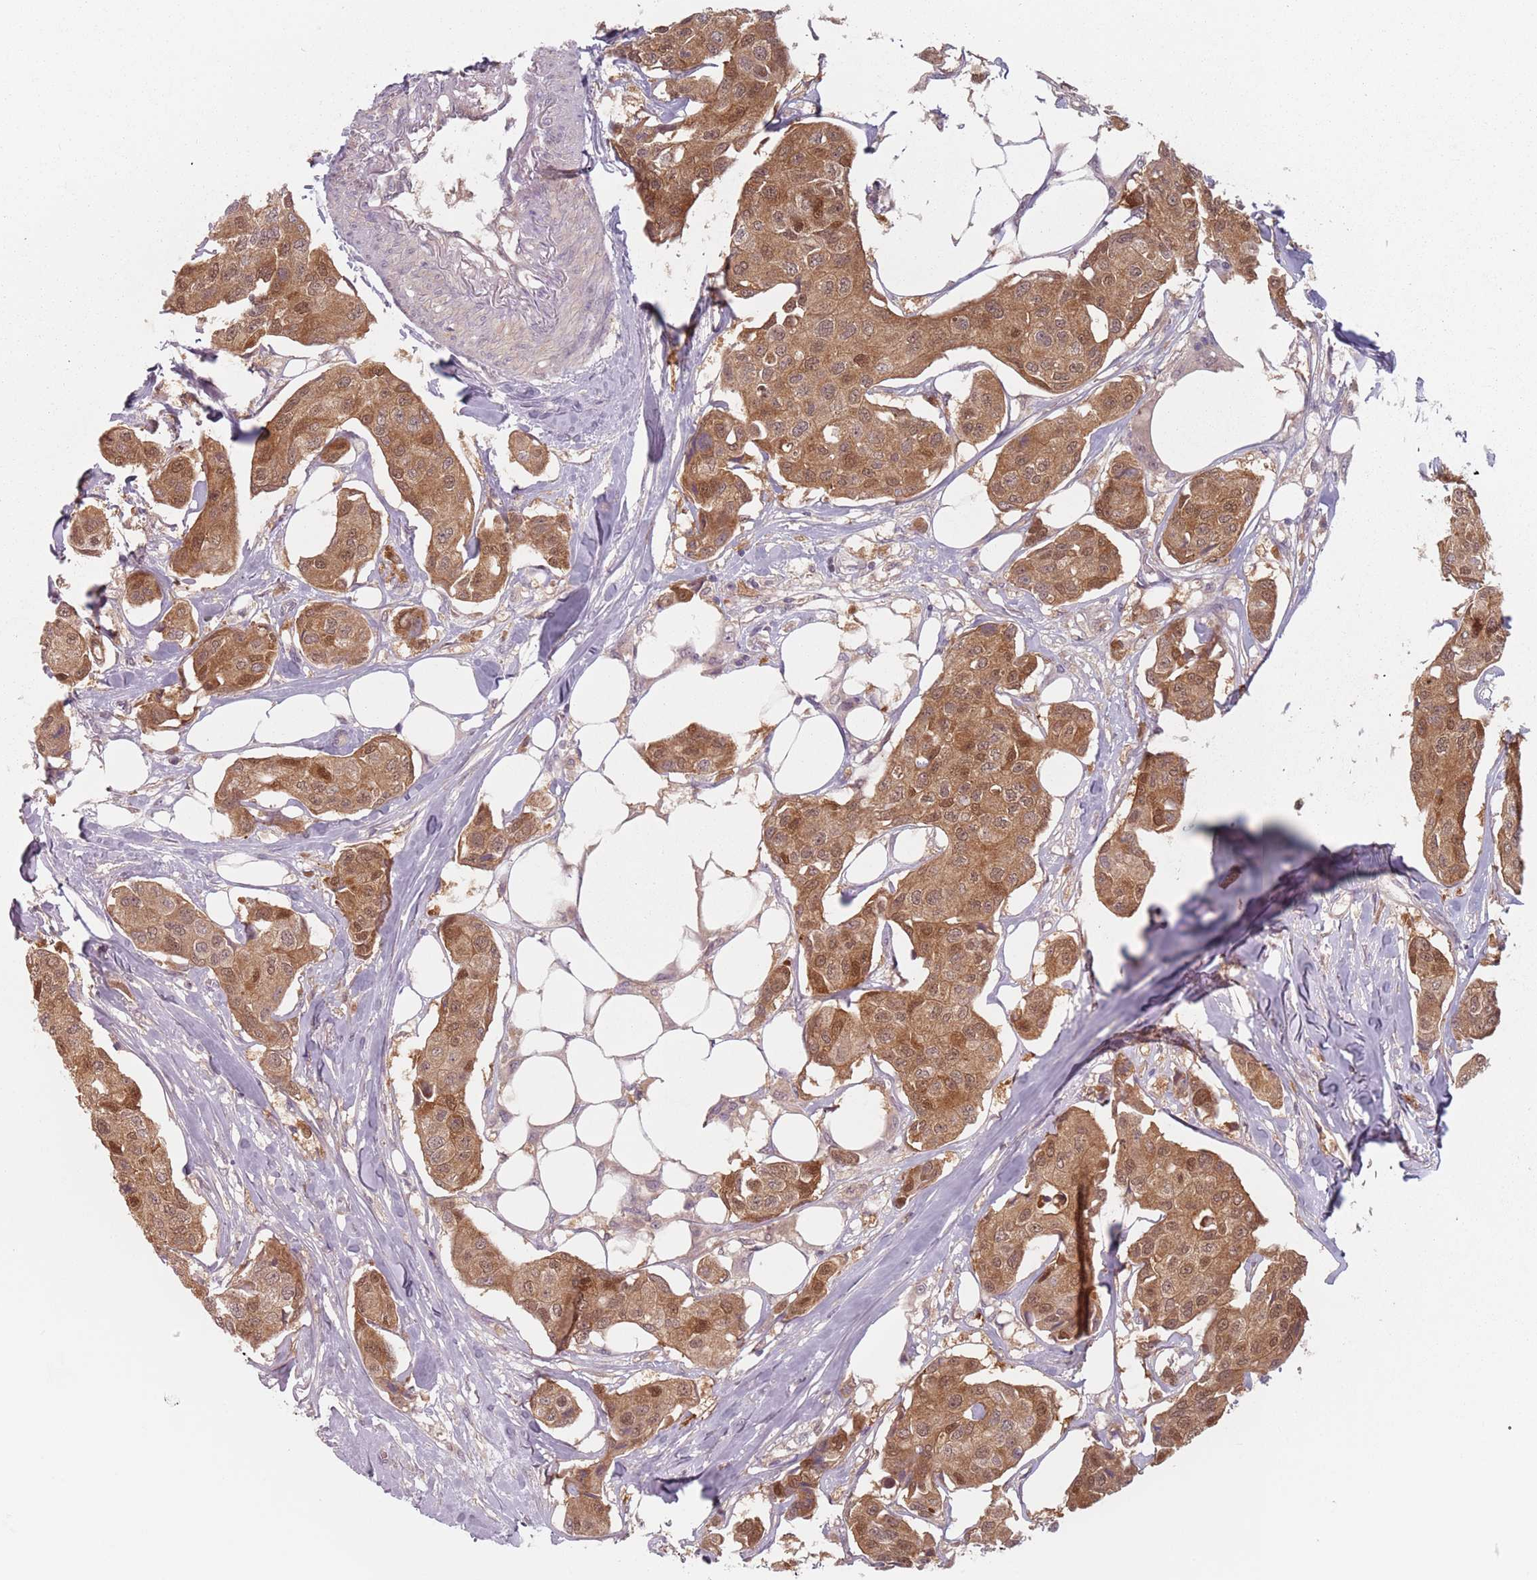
{"staining": {"intensity": "moderate", "quantity": ">75%", "location": "cytoplasmic/membranous,nuclear"}, "tissue": "breast cancer", "cell_type": "Tumor cells", "image_type": "cancer", "snomed": [{"axis": "morphology", "description": "Duct carcinoma"}, {"axis": "topography", "description": "Breast"}, {"axis": "topography", "description": "Lymph node"}], "caption": "The image displays immunohistochemical staining of breast invasive ductal carcinoma. There is moderate cytoplasmic/membranous and nuclear positivity is present in about >75% of tumor cells. The staining is performed using DAB (3,3'-diaminobenzidine) brown chromogen to label protein expression. The nuclei are counter-stained blue using hematoxylin.", "gene": "NAXE", "patient": {"sex": "female", "age": 80}}